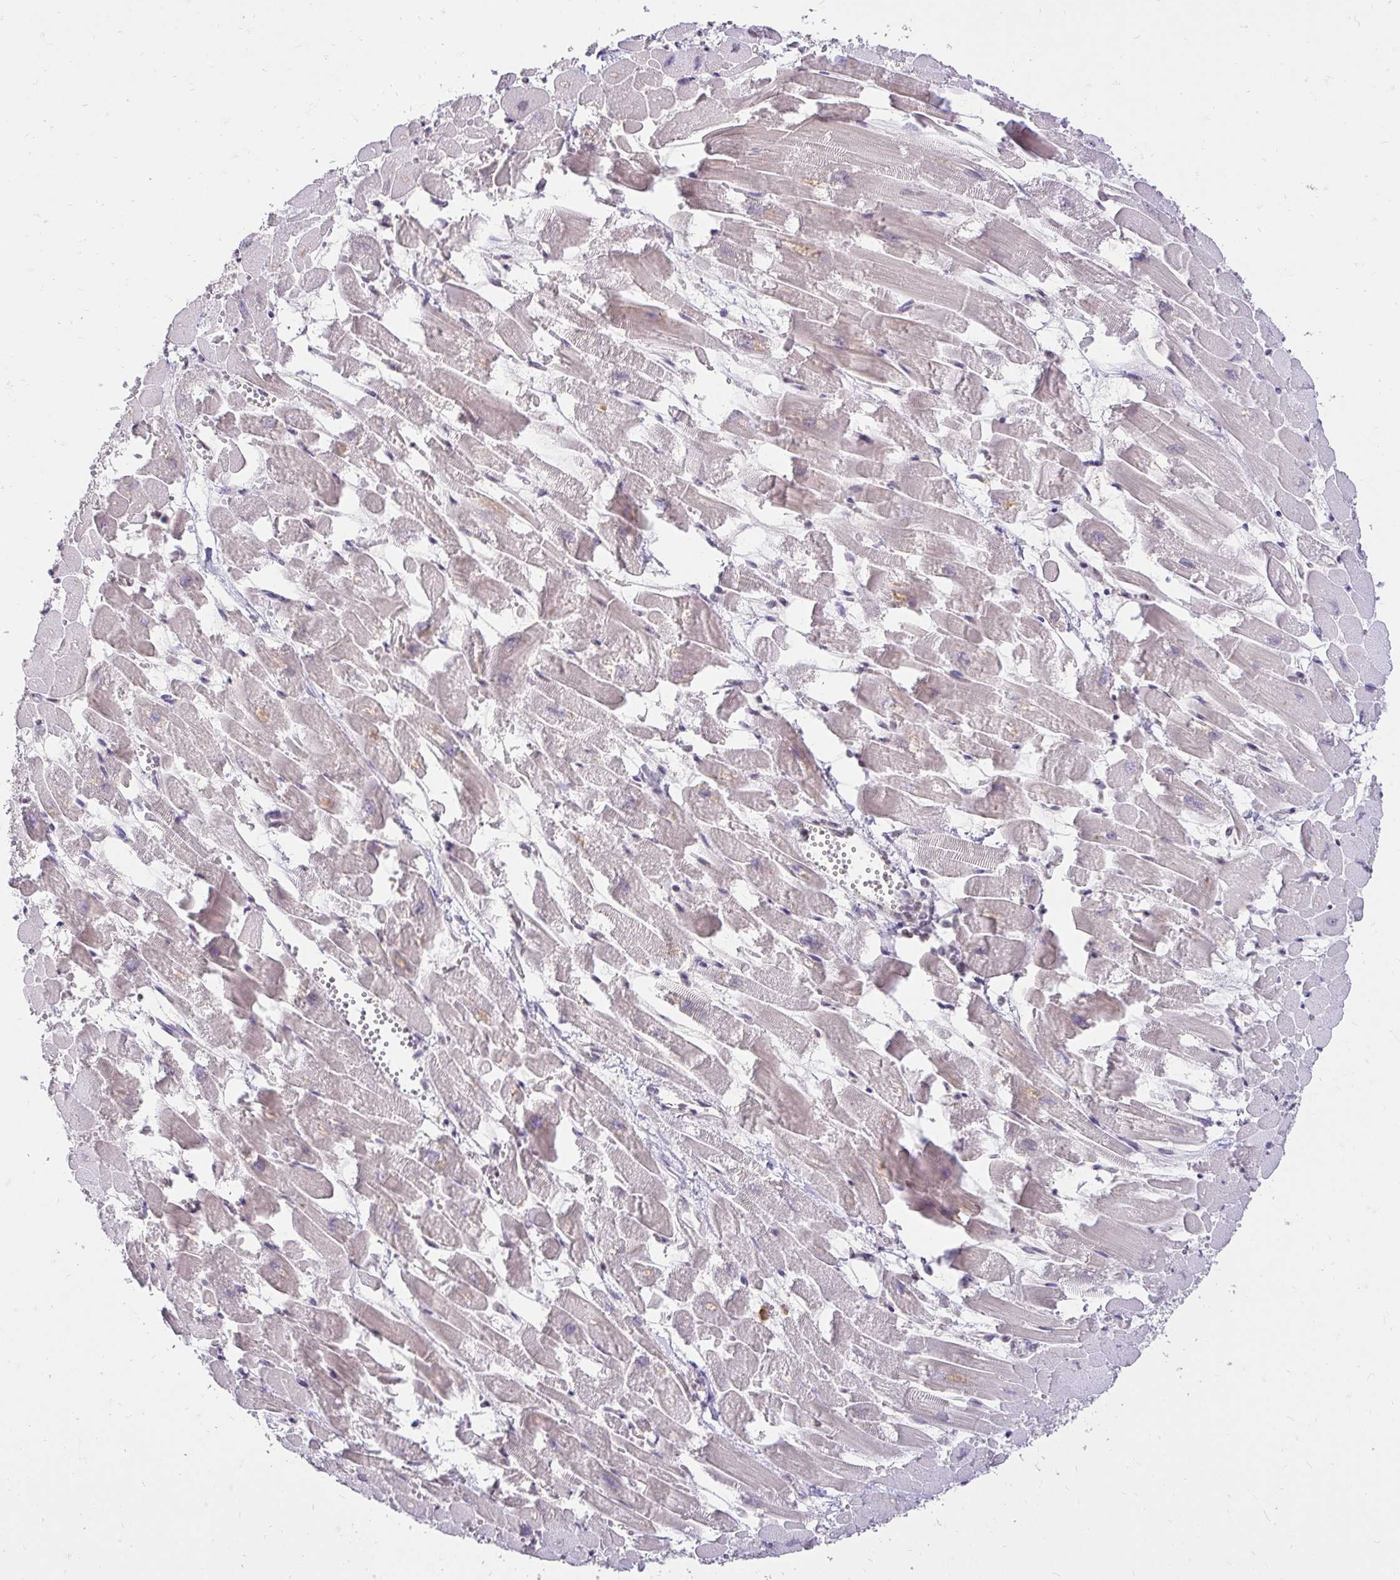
{"staining": {"intensity": "moderate", "quantity": "<25%", "location": "cytoplasmic/membranous,nuclear"}, "tissue": "heart muscle", "cell_type": "Cardiomyocytes", "image_type": "normal", "snomed": [{"axis": "morphology", "description": "Normal tissue, NOS"}, {"axis": "topography", "description": "Heart"}], "caption": "High-power microscopy captured an immunohistochemistry (IHC) photomicrograph of unremarkable heart muscle, revealing moderate cytoplasmic/membranous,nuclear expression in about <25% of cardiomyocytes. Nuclei are stained in blue.", "gene": "RIMS4", "patient": {"sex": "female", "age": 52}}